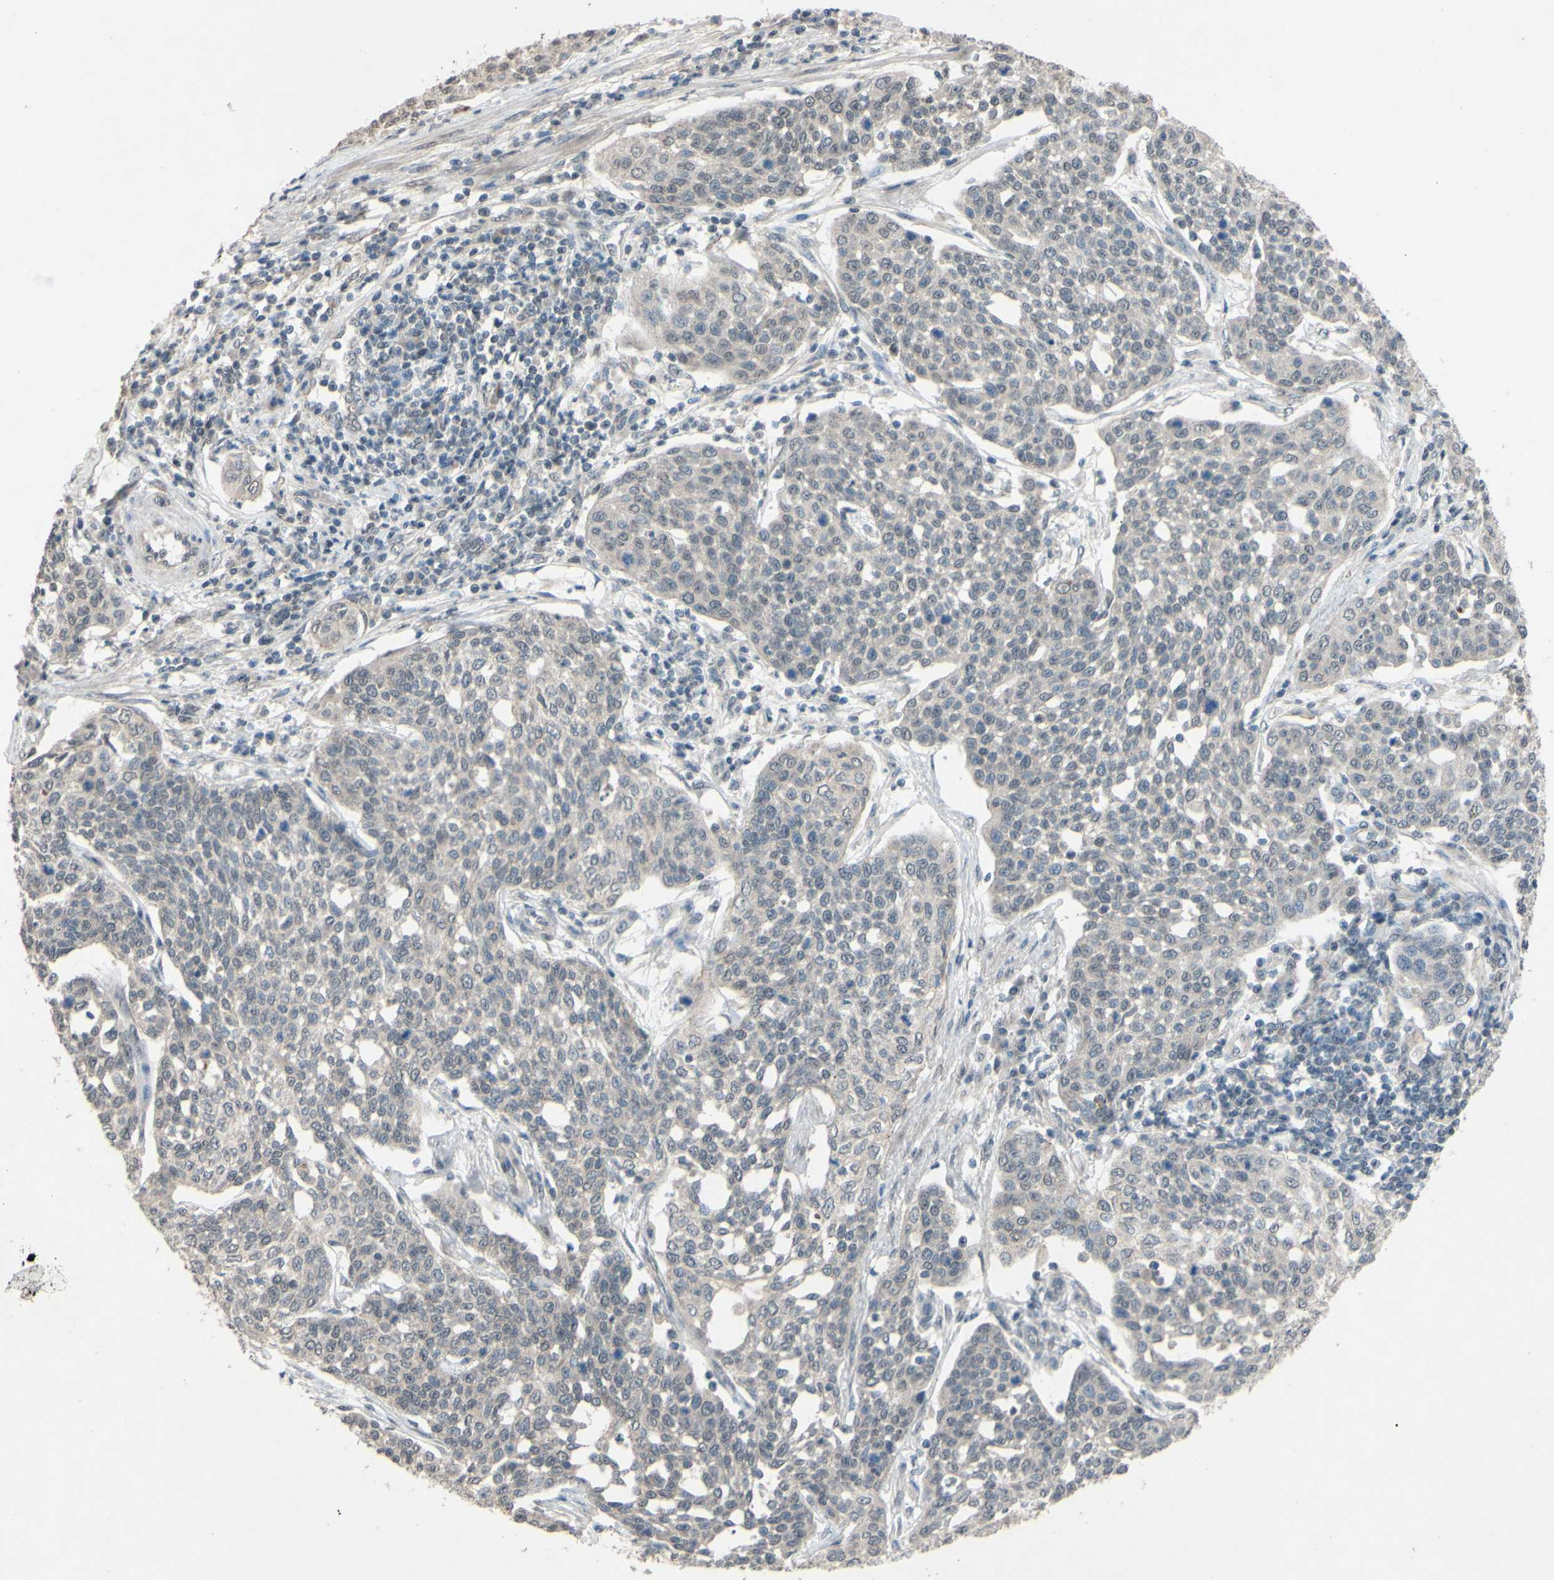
{"staining": {"intensity": "weak", "quantity": "<25%", "location": "cytoplasmic/membranous"}, "tissue": "cervical cancer", "cell_type": "Tumor cells", "image_type": "cancer", "snomed": [{"axis": "morphology", "description": "Squamous cell carcinoma, NOS"}, {"axis": "topography", "description": "Cervix"}], "caption": "Histopathology image shows no significant protein positivity in tumor cells of cervical cancer. (DAB IHC with hematoxylin counter stain).", "gene": "CDCP1", "patient": {"sex": "female", "age": 34}}